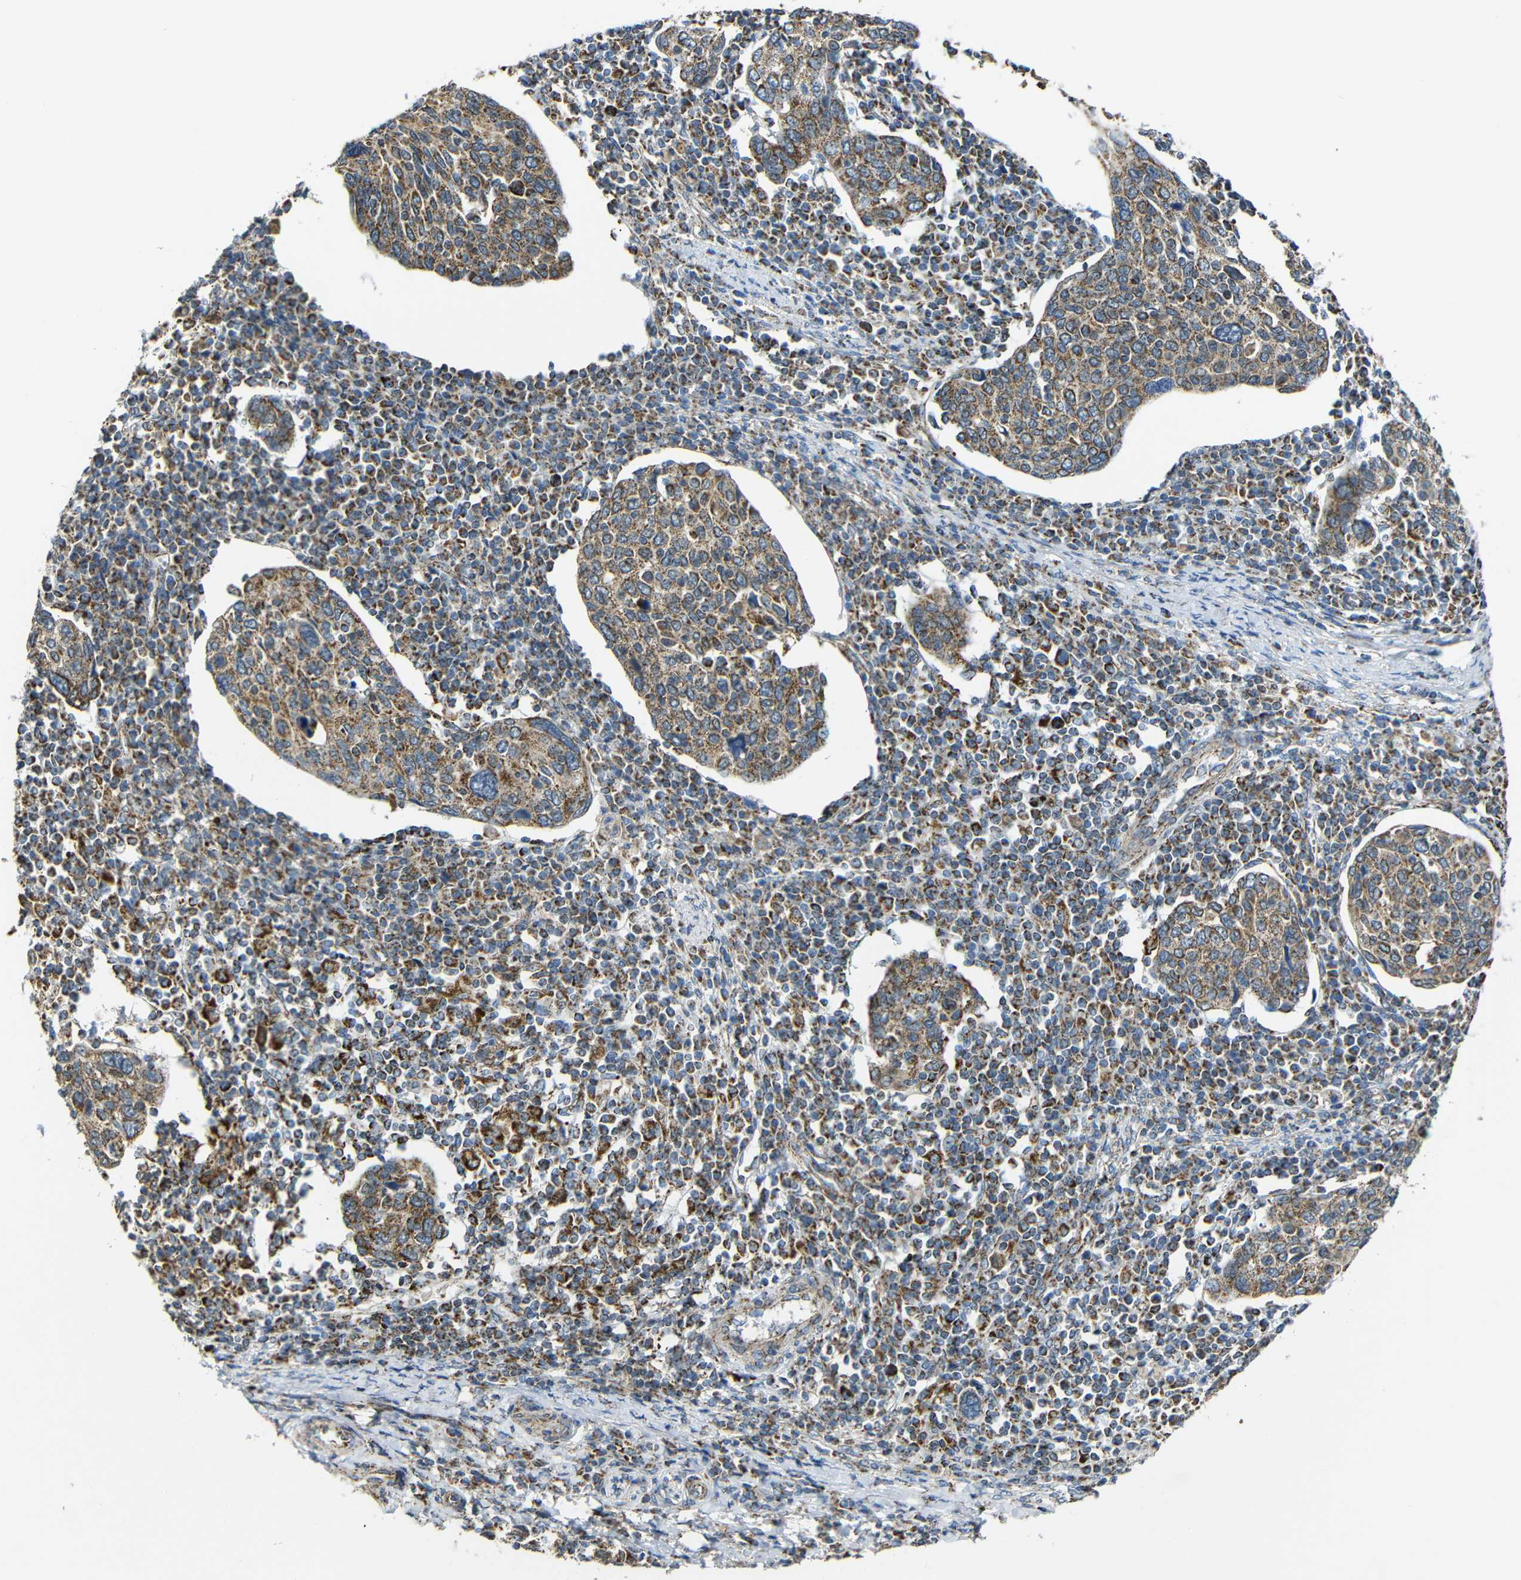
{"staining": {"intensity": "moderate", "quantity": ">75%", "location": "cytoplasmic/membranous"}, "tissue": "cervical cancer", "cell_type": "Tumor cells", "image_type": "cancer", "snomed": [{"axis": "morphology", "description": "Squamous cell carcinoma, NOS"}, {"axis": "topography", "description": "Cervix"}], "caption": "Immunohistochemical staining of cervical squamous cell carcinoma shows medium levels of moderate cytoplasmic/membranous expression in about >75% of tumor cells.", "gene": "NR3C2", "patient": {"sex": "female", "age": 40}}